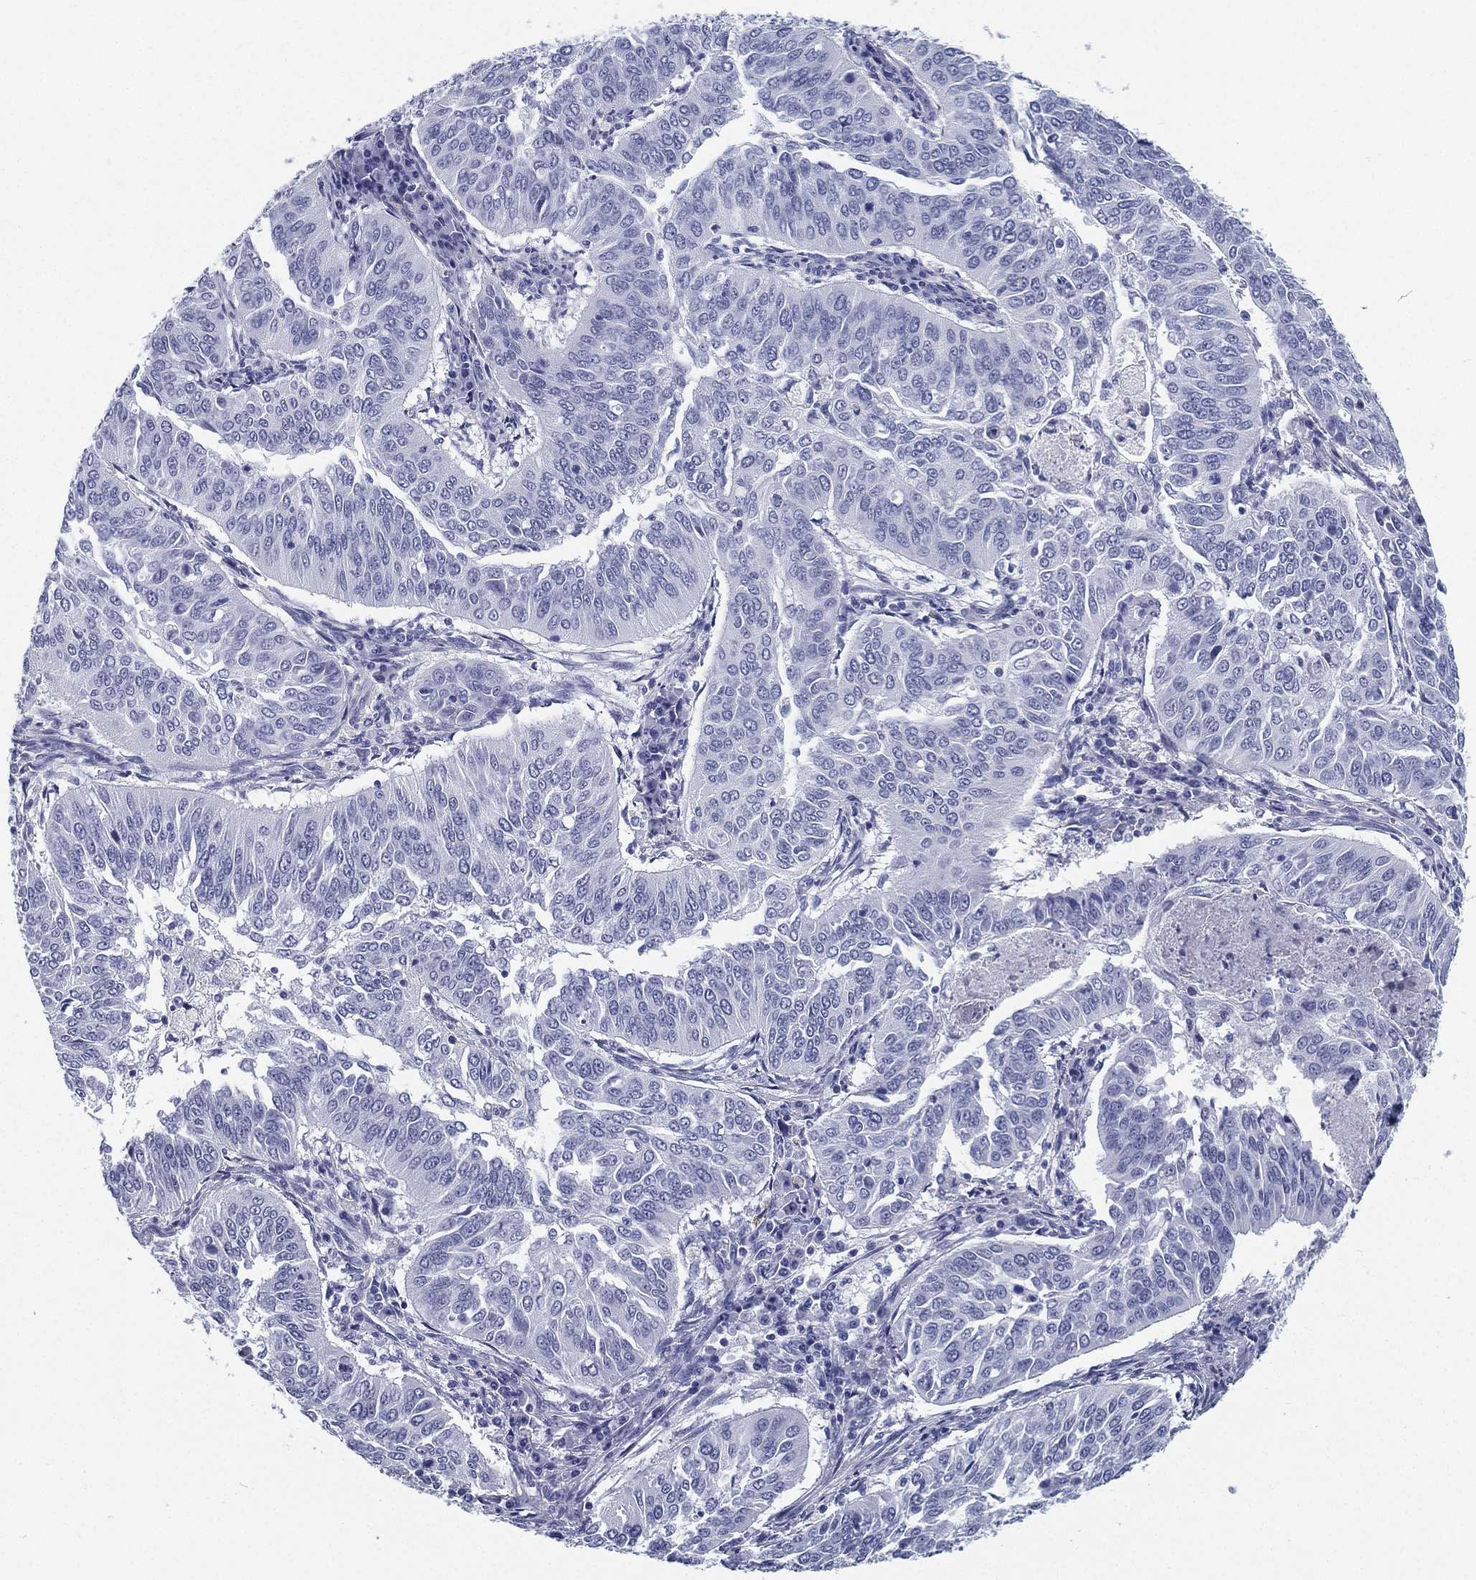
{"staining": {"intensity": "negative", "quantity": "none", "location": "none"}, "tissue": "cervical cancer", "cell_type": "Tumor cells", "image_type": "cancer", "snomed": [{"axis": "morphology", "description": "Normal tissue, NOS"}, {"axis": "morphology", "description": "Squamous cell carcinoma, NOS"}, {"axis": "topography", "description": "Cervix"}], "caption": "IHC micrograph of cervical cancer (squamous cell carcinoma) stained for a protein (brown), which displays no positivity in tumor cells.", "gene": "ATP1B2", "patient": {"sex": "female", "age": 39}}